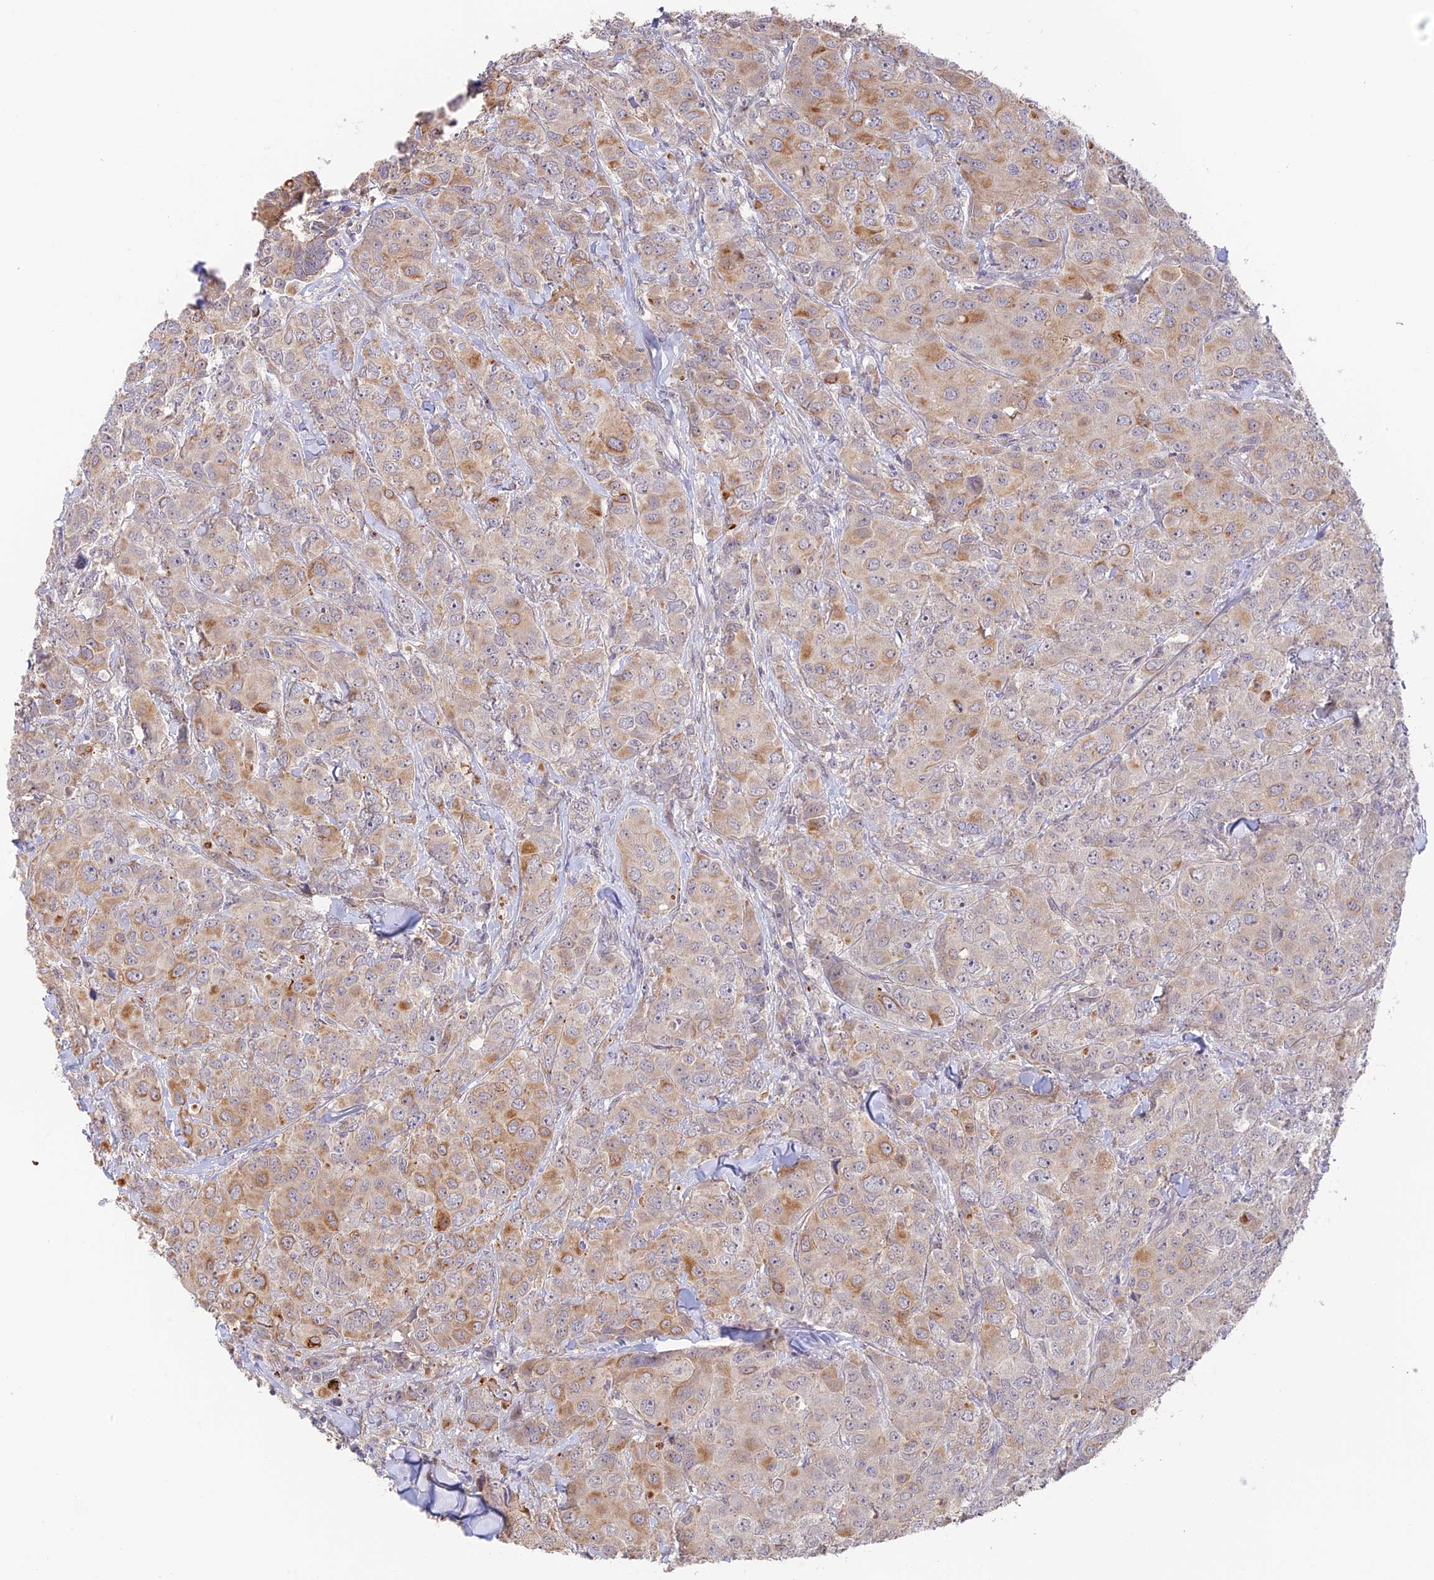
{"staining": {"intensity": "moderate", "quantity": "25%-75%", "location": "cytoplasmic/membranous"}, "tissue": "breast cancer", "cell_type": "Tumor cells", "image_type": "cancer", "snomed": [{"axis": "morphology", "description": "Duct carcinoma"}, {"axis": "topography", "description": "Breast"}], "caption": "A brown stain shows moderate cytoplasmic/membranous positivity of a protein in breast infiltrating ductal carcinoma tumor cells.", "gene": "CAMSAP3", "patient": {"sex": "female", "age": 43}}